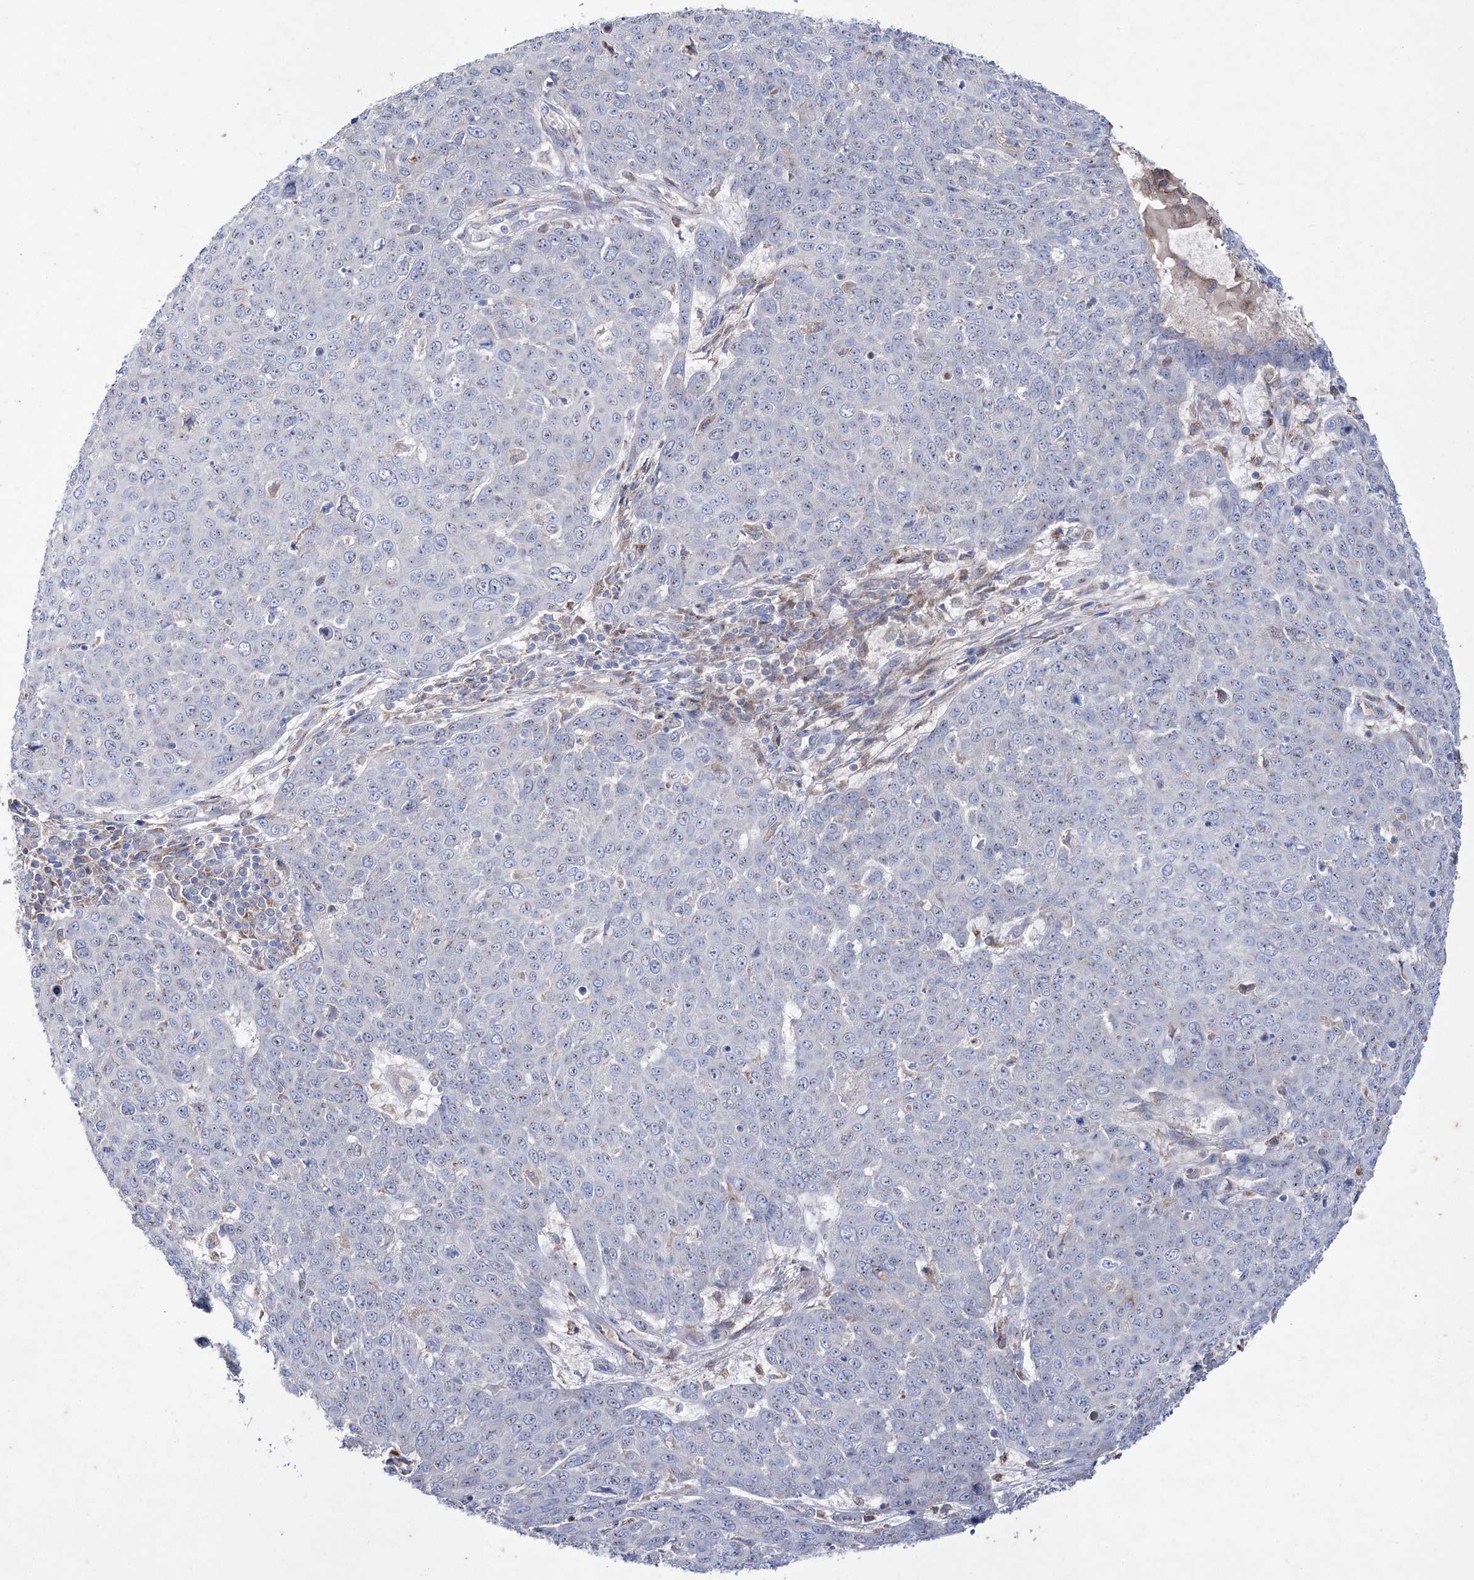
{"staining": {"intensity": "negative", "quantity": "none", "location": "none"}, "tissue": "skin cancer", "cell_type": "Tumor cells", "image_type": "cancer", "snomed": [{"axis": "morphology", "description": "Squamous cell carcinoma, NOS"}, {"axis": "topography", "description": "Skin"}], "caption": "The photomicrograph displays no staining of tumor cells in skin cancer.", "gene": "NAGLU", "patient": {"sex": "male", "age": 71}}